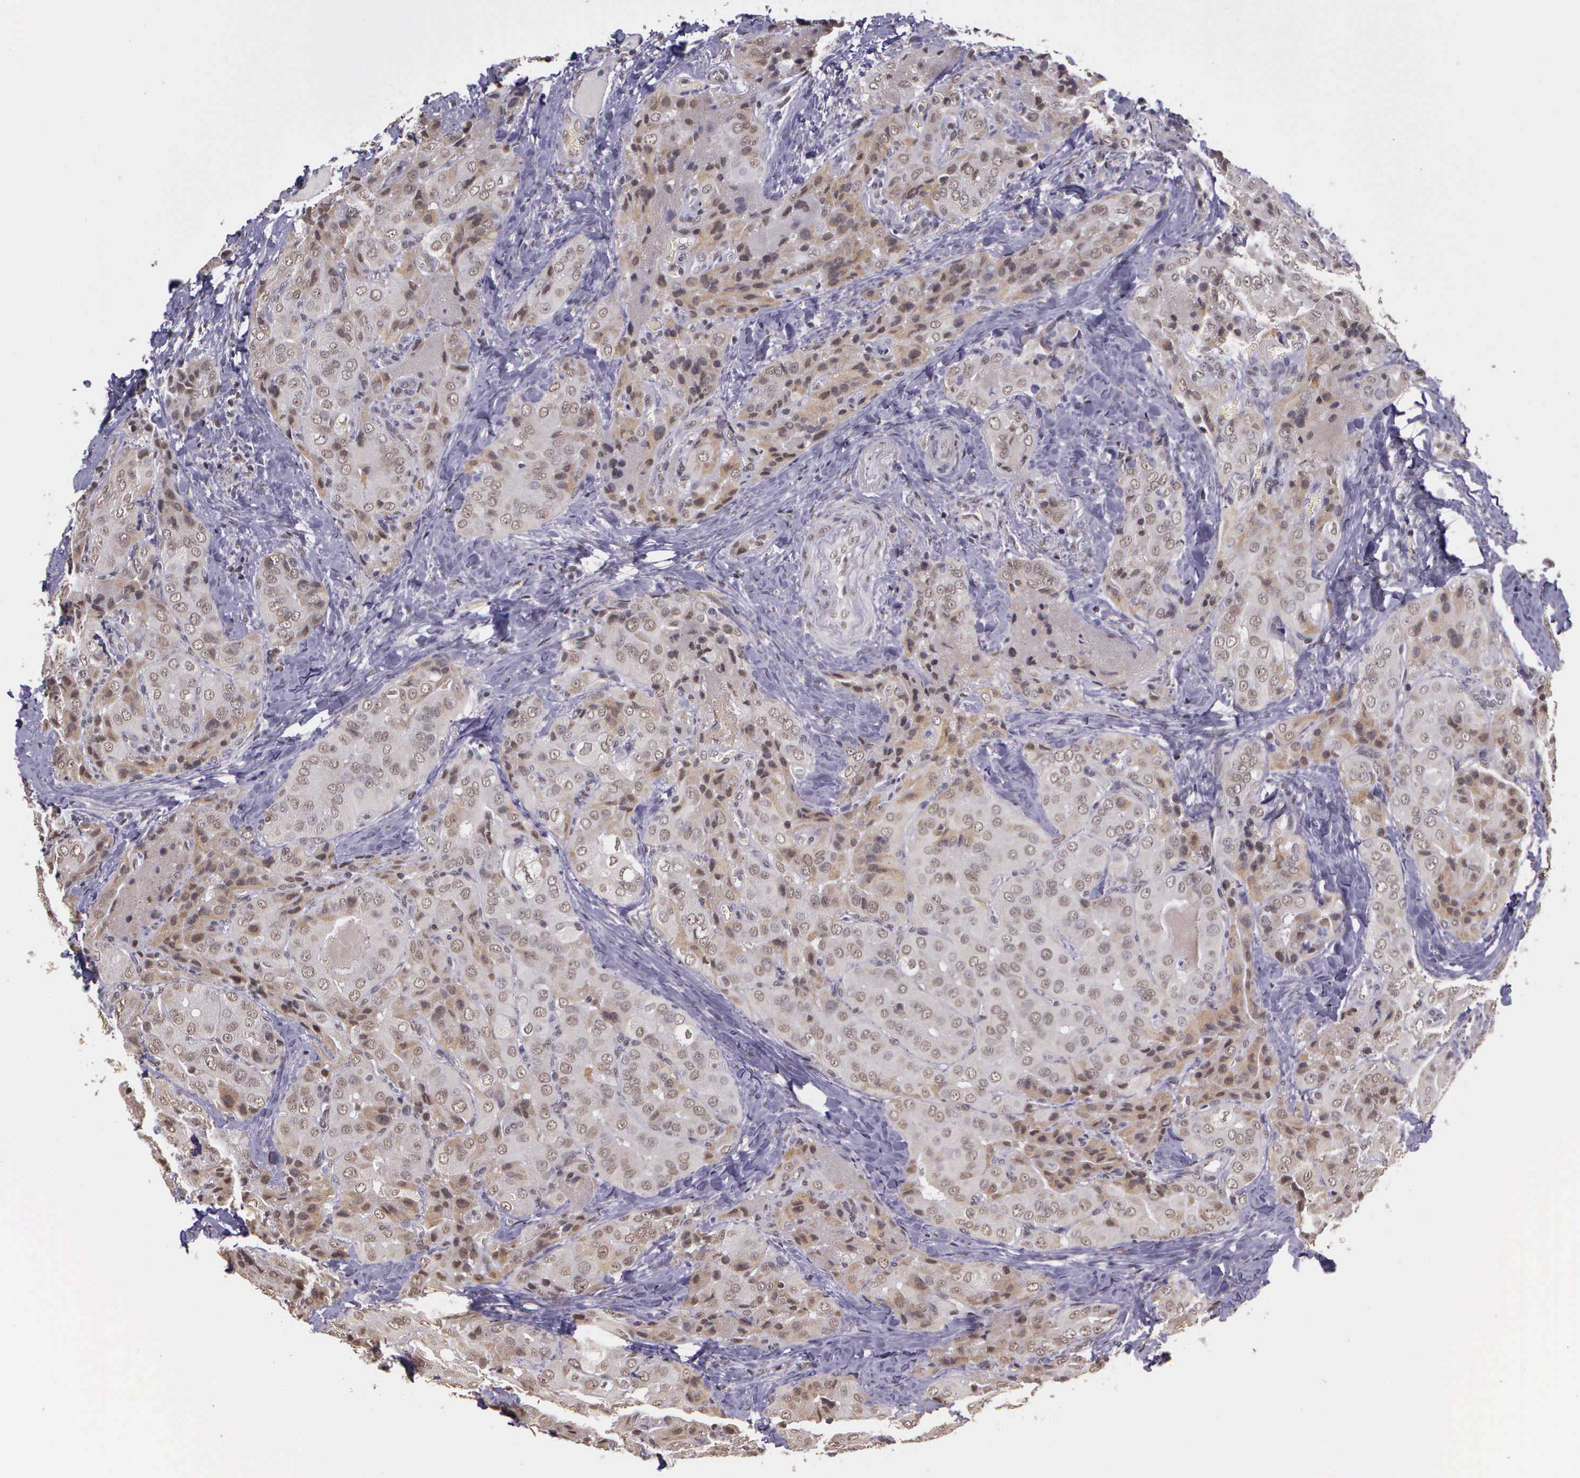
{"staining": {"intensity": "weak", "quantity": ">75%", "location": "nuclear"}, "tissue": "thyroid cancer", "cell_type": "Tumor cells", "image_type": "cancer", "snomed": [{"axis": "morphology", "description": "Papillary adenocarcinoma, NOS"}, {"axis": "topography", "description": "Thyroid gland"}], "caption": "Weak nuclear staining is seen in approximately >75% of tumor cells in papillary adenocarcinoma (thyroid). (IHC, brightfield microscopy, high magnification).", "gene": "ARMCX5", "patient": {"sex": "female", "age": 71}}